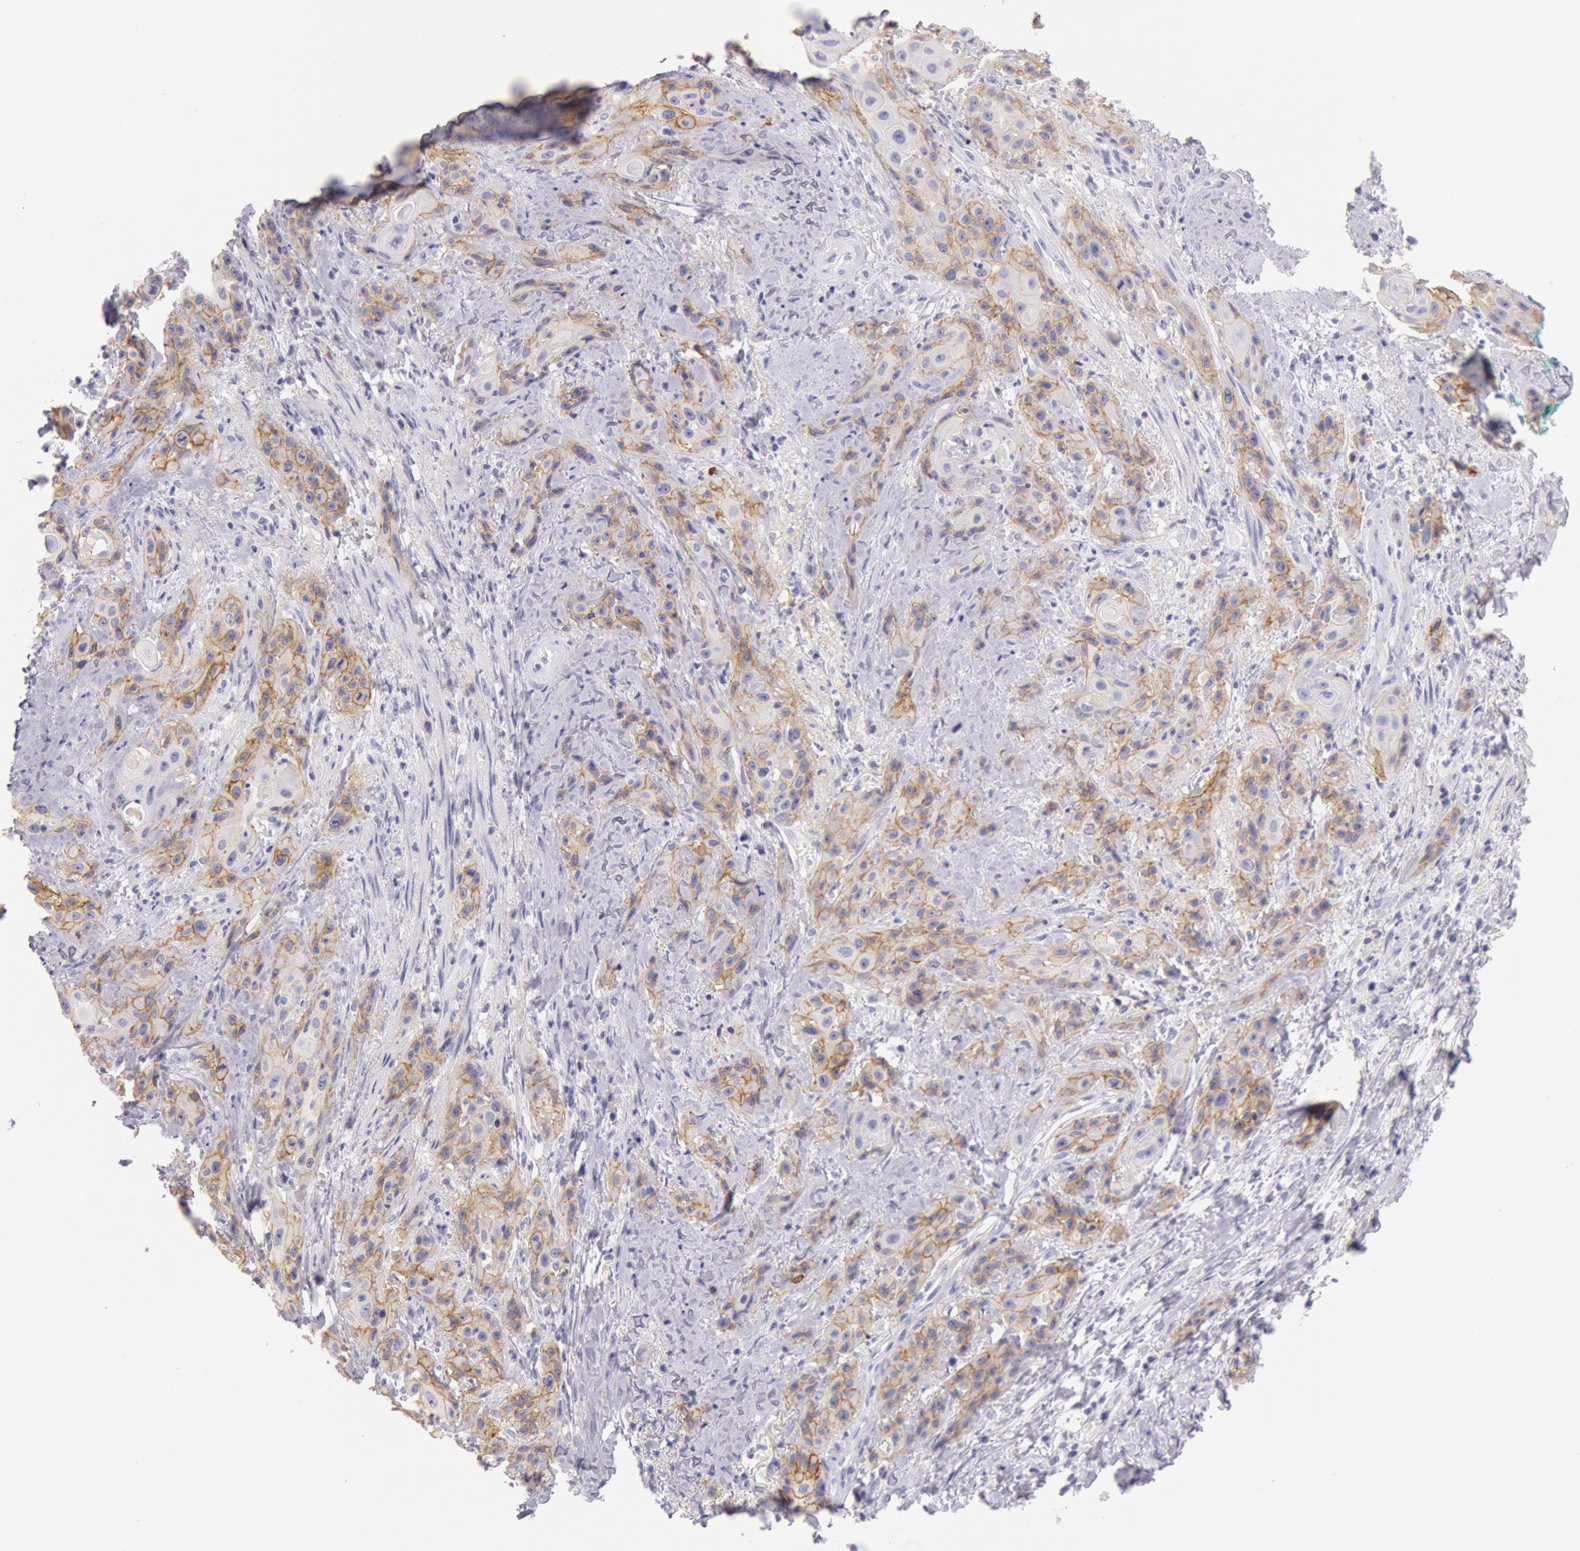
{"staining": {"intensity": "moderate", "quantity": "25%-75%", "location": "cytoplasmic/membranous"}, "tissue": "skin cancer", "cell_type": "Tumor cells", "image_type": "cancer", "snomed": [{"axis": "morphology", "description": "Squamous cell carcinoma, NOS"}, {"axis": "topography", "description": "Skin"}, {"axis": "topography", "description": "Anal"}], "caption": "Moderate cytoplasmic/membranous protein positivity is present in about 25%-75% of tumor cells in skin cancer (squamous cell carcinoma).", "gene": "EGFR", "patient": {"sex": "male", "age": 64}}